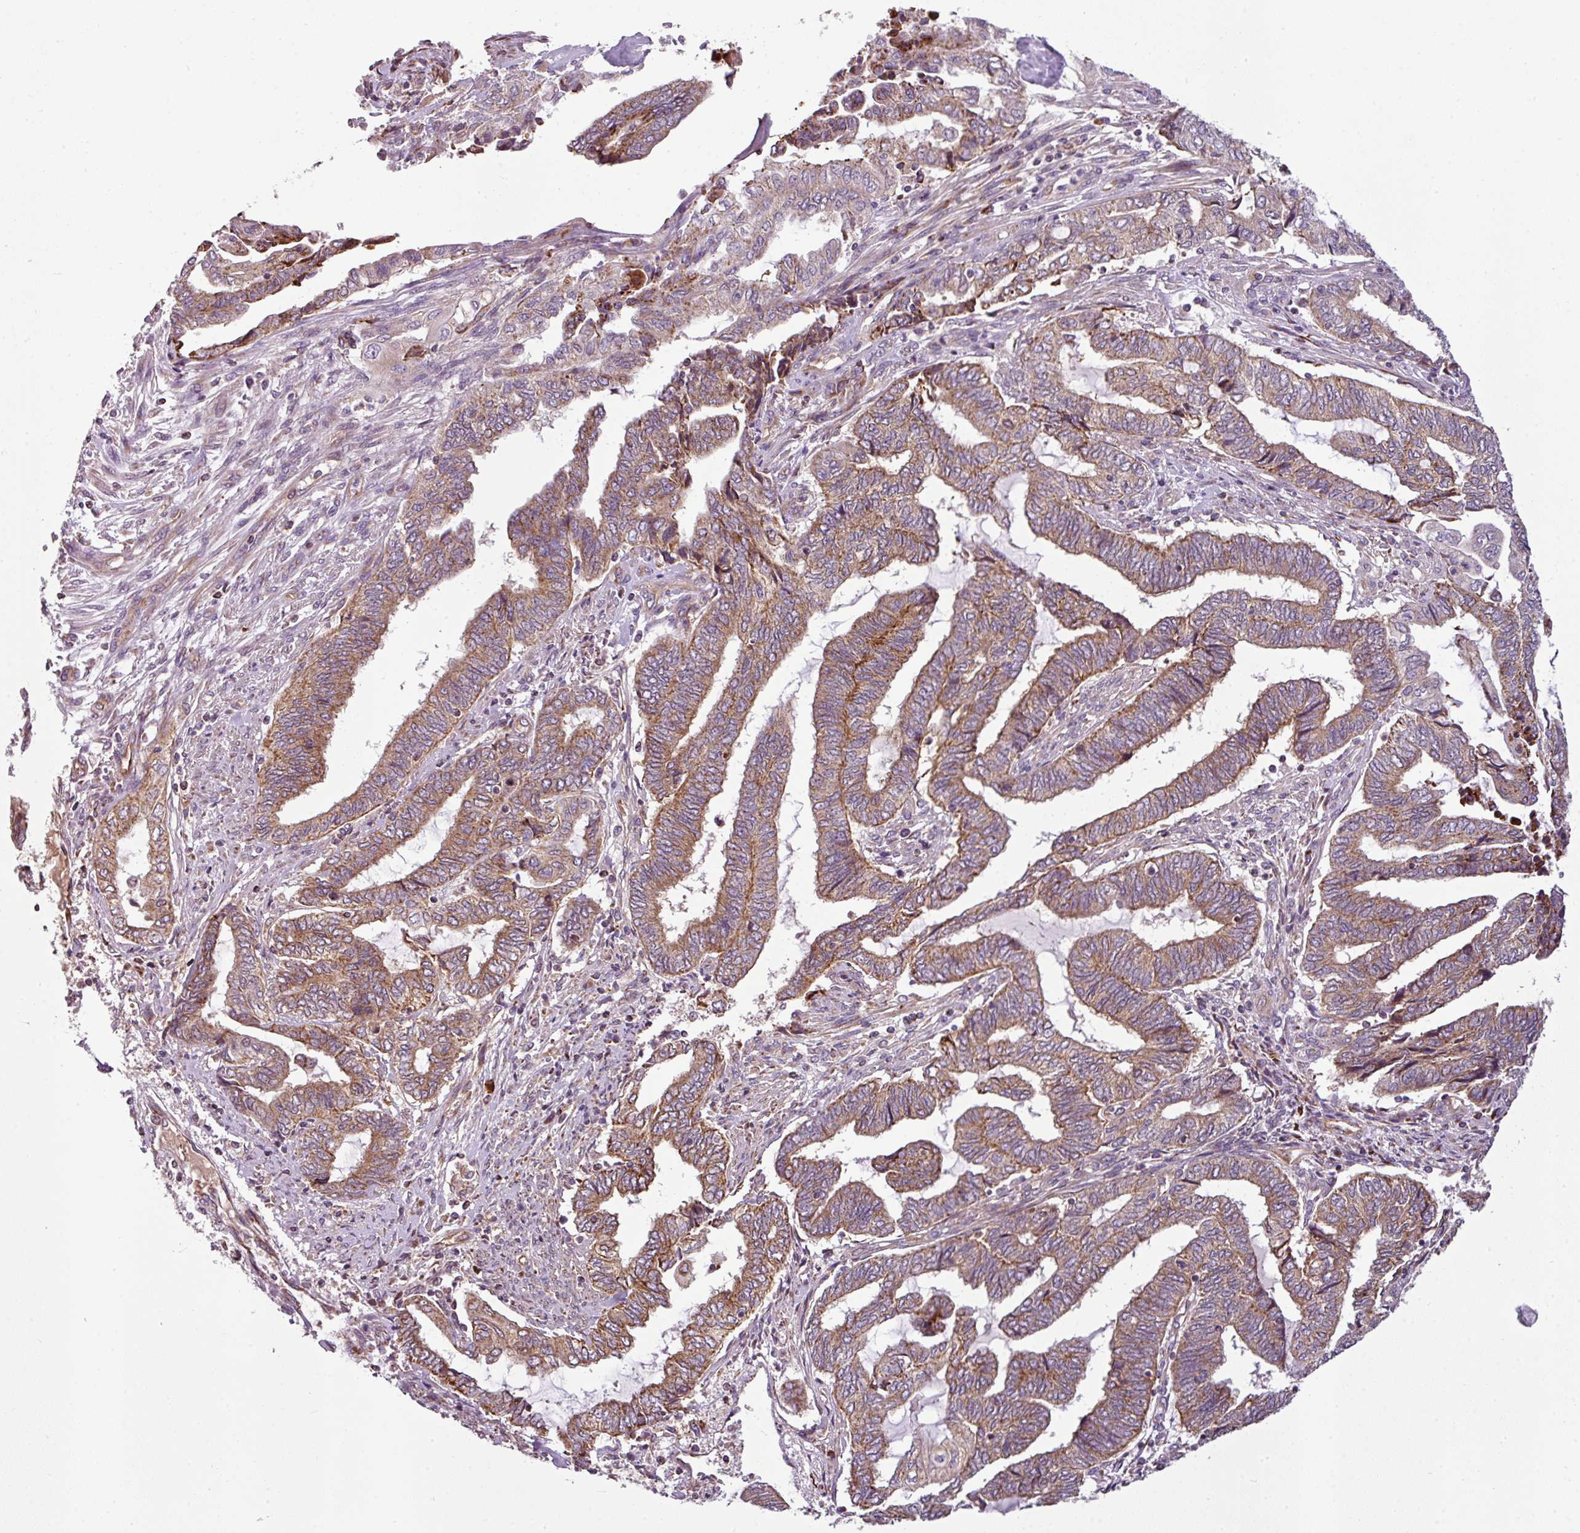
{"staining": {"intensity": "moderate", "quantity": ">75%", "location": "cytoplasmic/membranous"}, "tissue": "endometrial cancer", "cell_type": "Tumor cells", "image_type": "cancer", "snomed": [{"axis": "morphology", "description": "Adenocarcinoma, NOS"}, {"axis": "topography", "description": "Uterus"}, {"axis": "topography", "description": "Endometrium"}], "caption": "Brown immunohistochemical staining in adenocarcinoma (endometrial) demonstrates moderate cytoplasmic/membranous staining in about >75% of tumor cells.", "gene": "PRELID3B", "patient": {"sex": "female", "age": 70}}